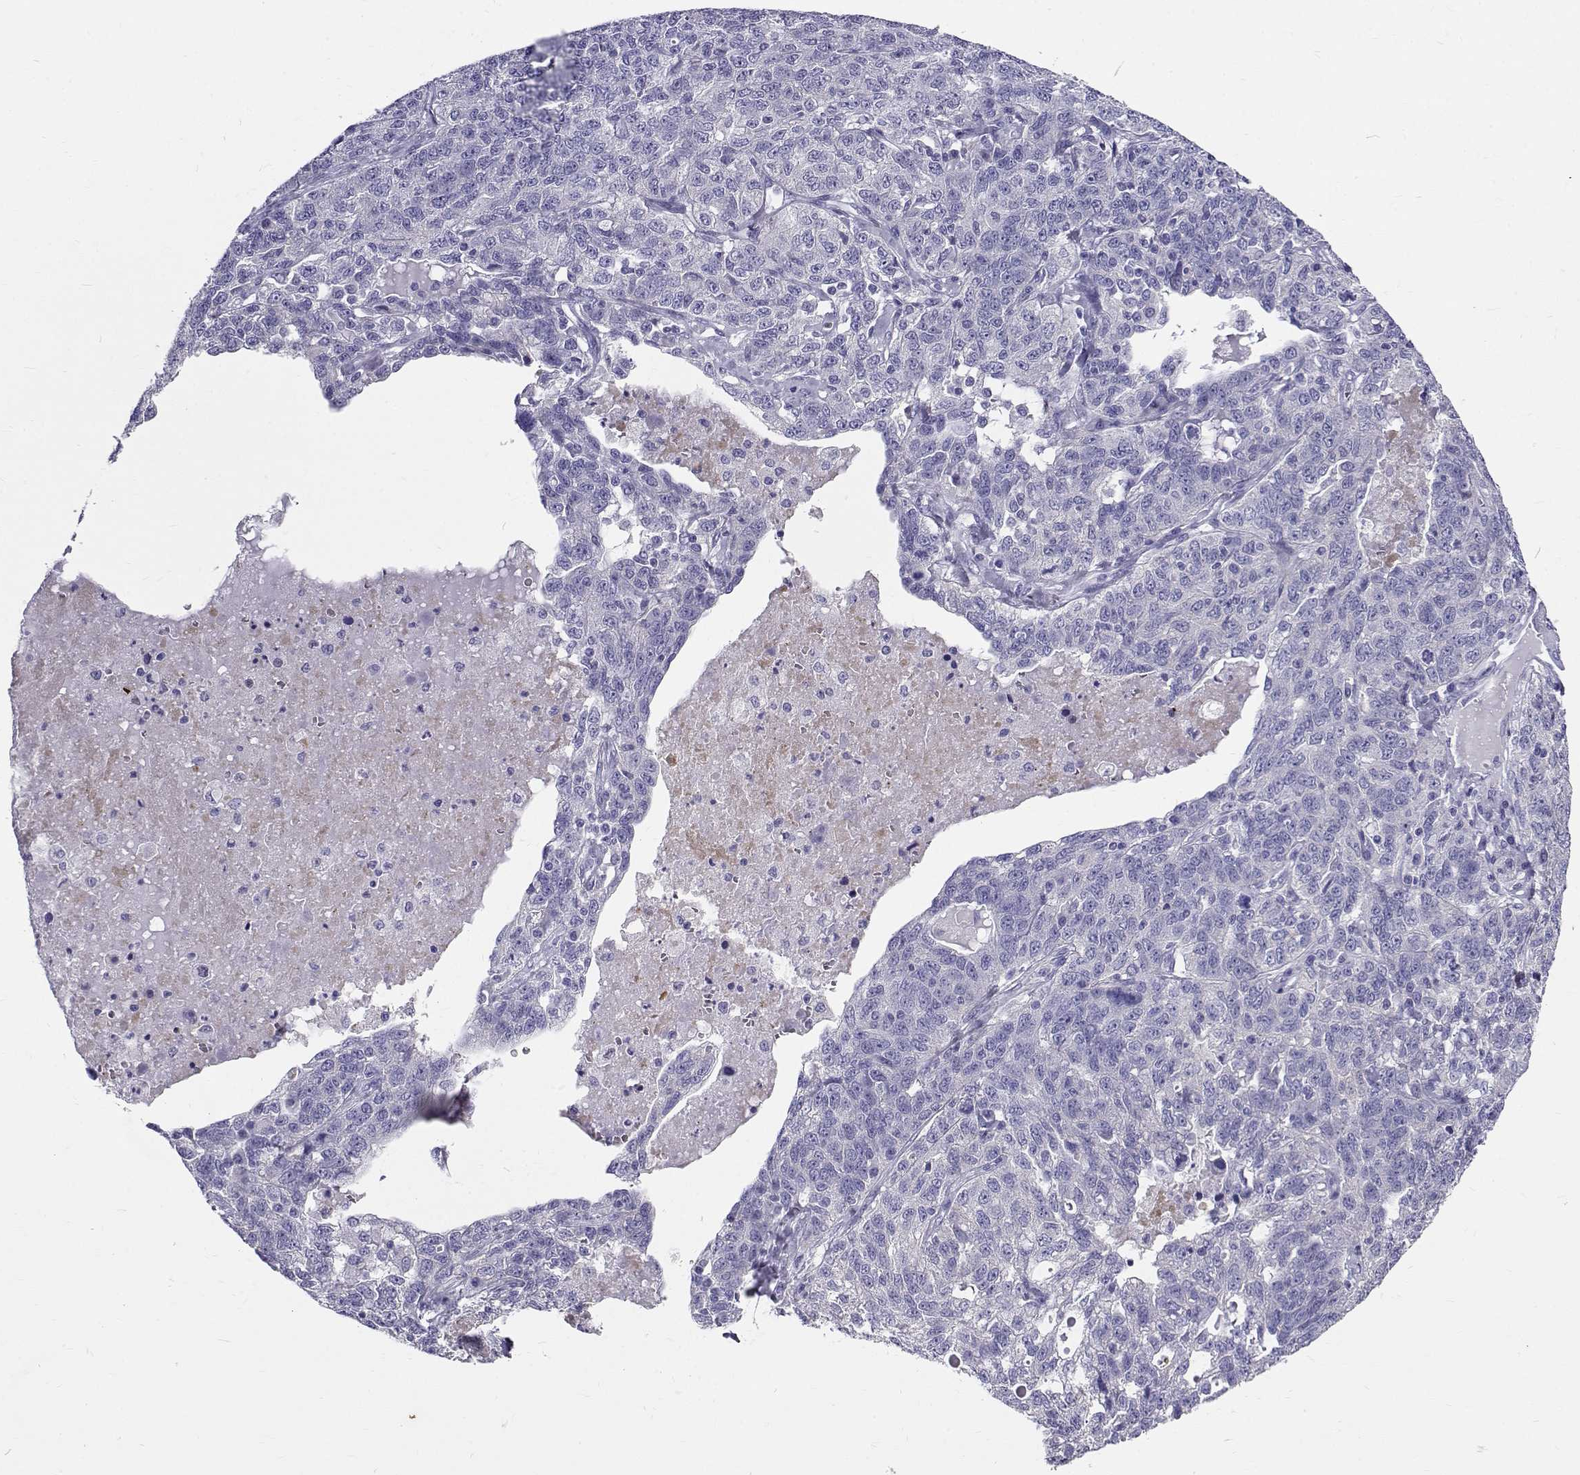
{"staining": {"intensity": "negative", "quantity": "none", "location": "none"}, "tissue": "ovarian cancer", "cell_type": "Tumor cells", "image_type": "cancer", "snomed": [{"axis": "morphology", "description": "Cystadenocarcinoma, serous, NOS"}, {"axis": "topography", "description": "Ovary"}], "caption": "There is no significant positivity in tumor cells of ovarian serous cystadenocarcinoma. The staining was performed using DAB (3,3'-diaminobenzidine) to visualize the protein expression in brown, while the nuclei were stained in blue with hematoxylin (Magnification: 20x).", "gene": "IGSF1", "patient": {"sex": "female", "age": 71}}